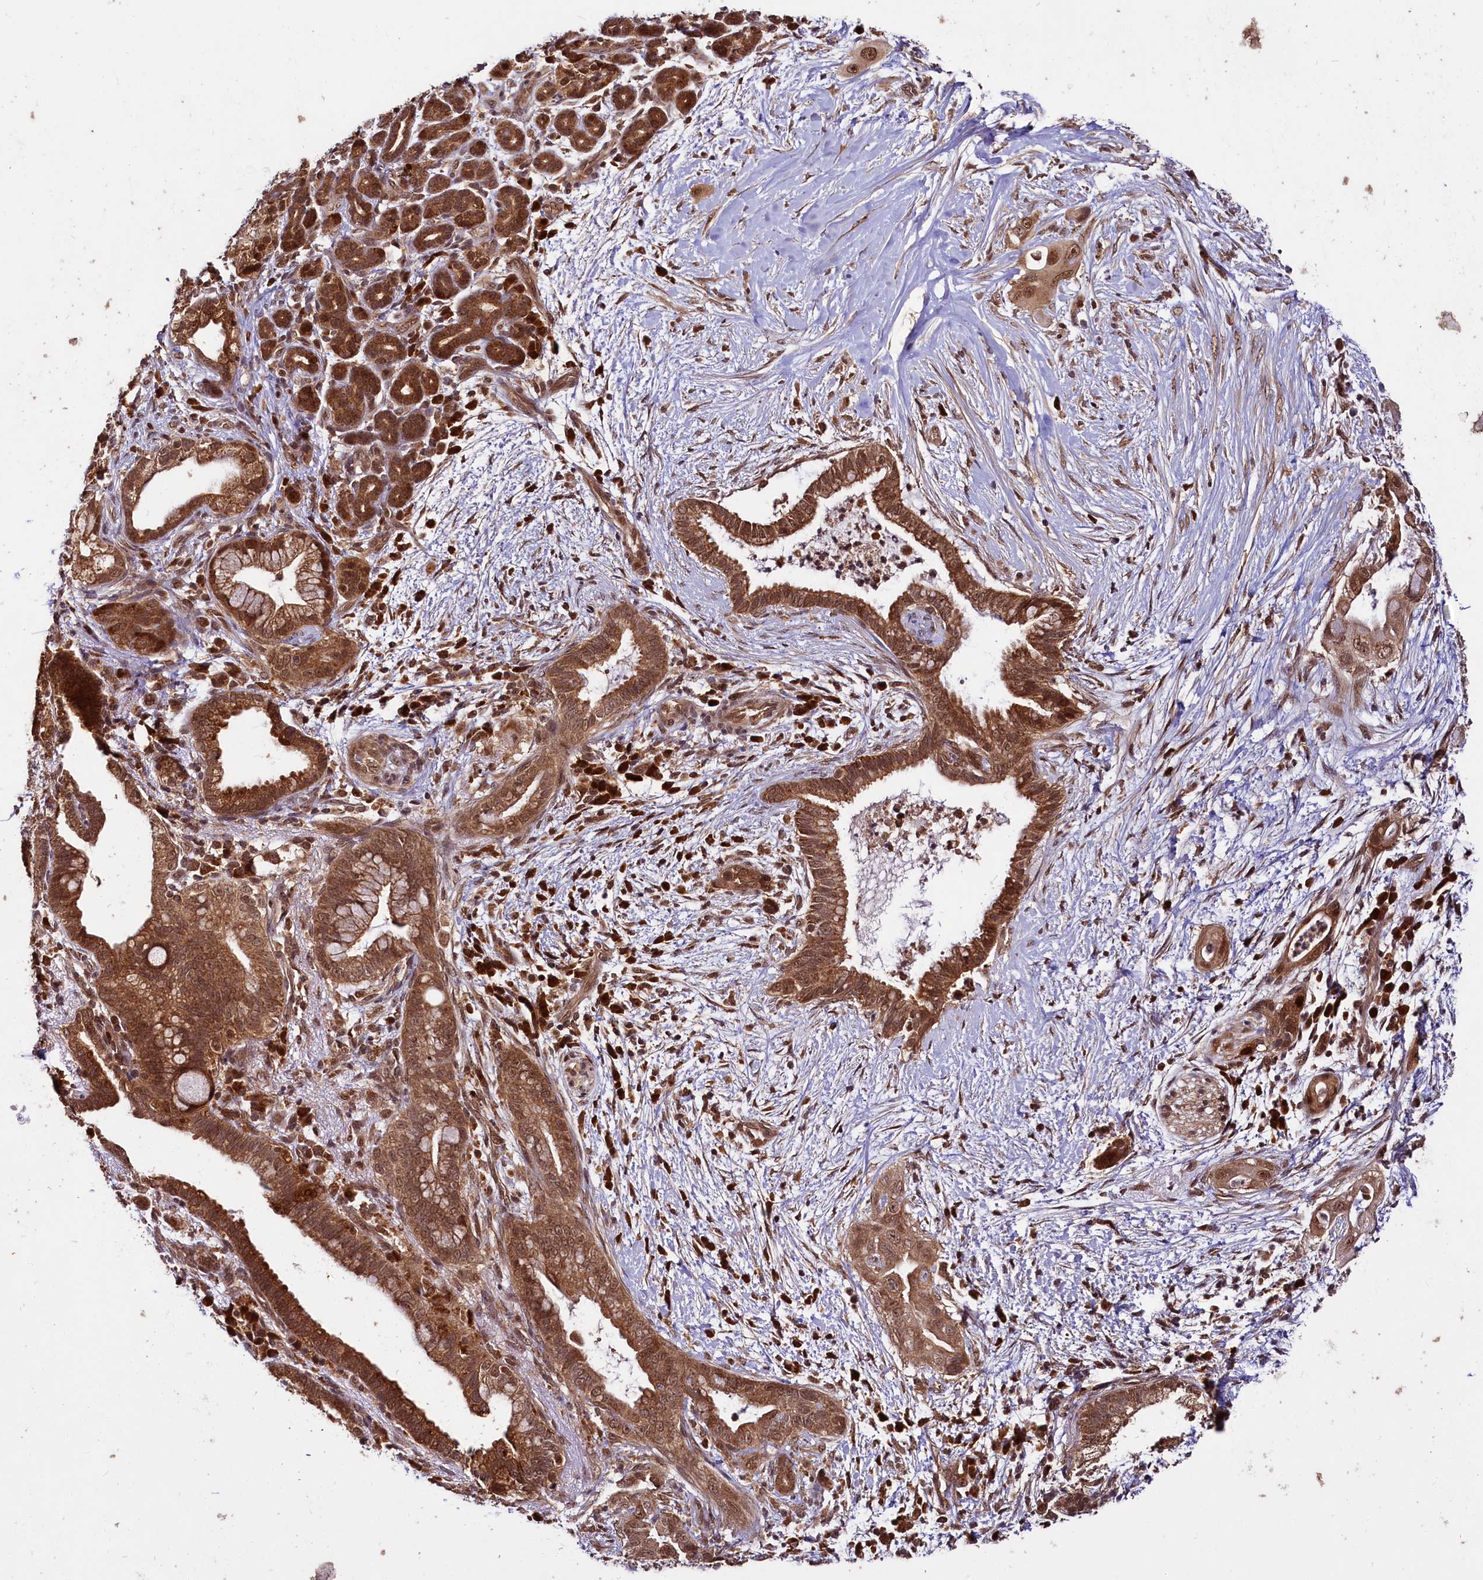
{"staining": {"intensity": "strong", "quantity": ">75%", "location": "cytoplasmic/membranous,nuclear"}, "tissue": "pancreatic cancer", "cell_type": "Tumor cells", "image_type": "cancer", "snomed": [{"axis": "morphology", "description": "Adenocarcinoma, NOS"}, {"axis": "topography", "description": "Pancreas"}], "caption": "Strong cytoplasmic/membranous and nuclear expression for a protein is identified in about >75% of tumor cells of pancreatic cancer using immunohistochemistry.", "gene": "UBE3A", "patient": {"sex": "male", "age": 59}}